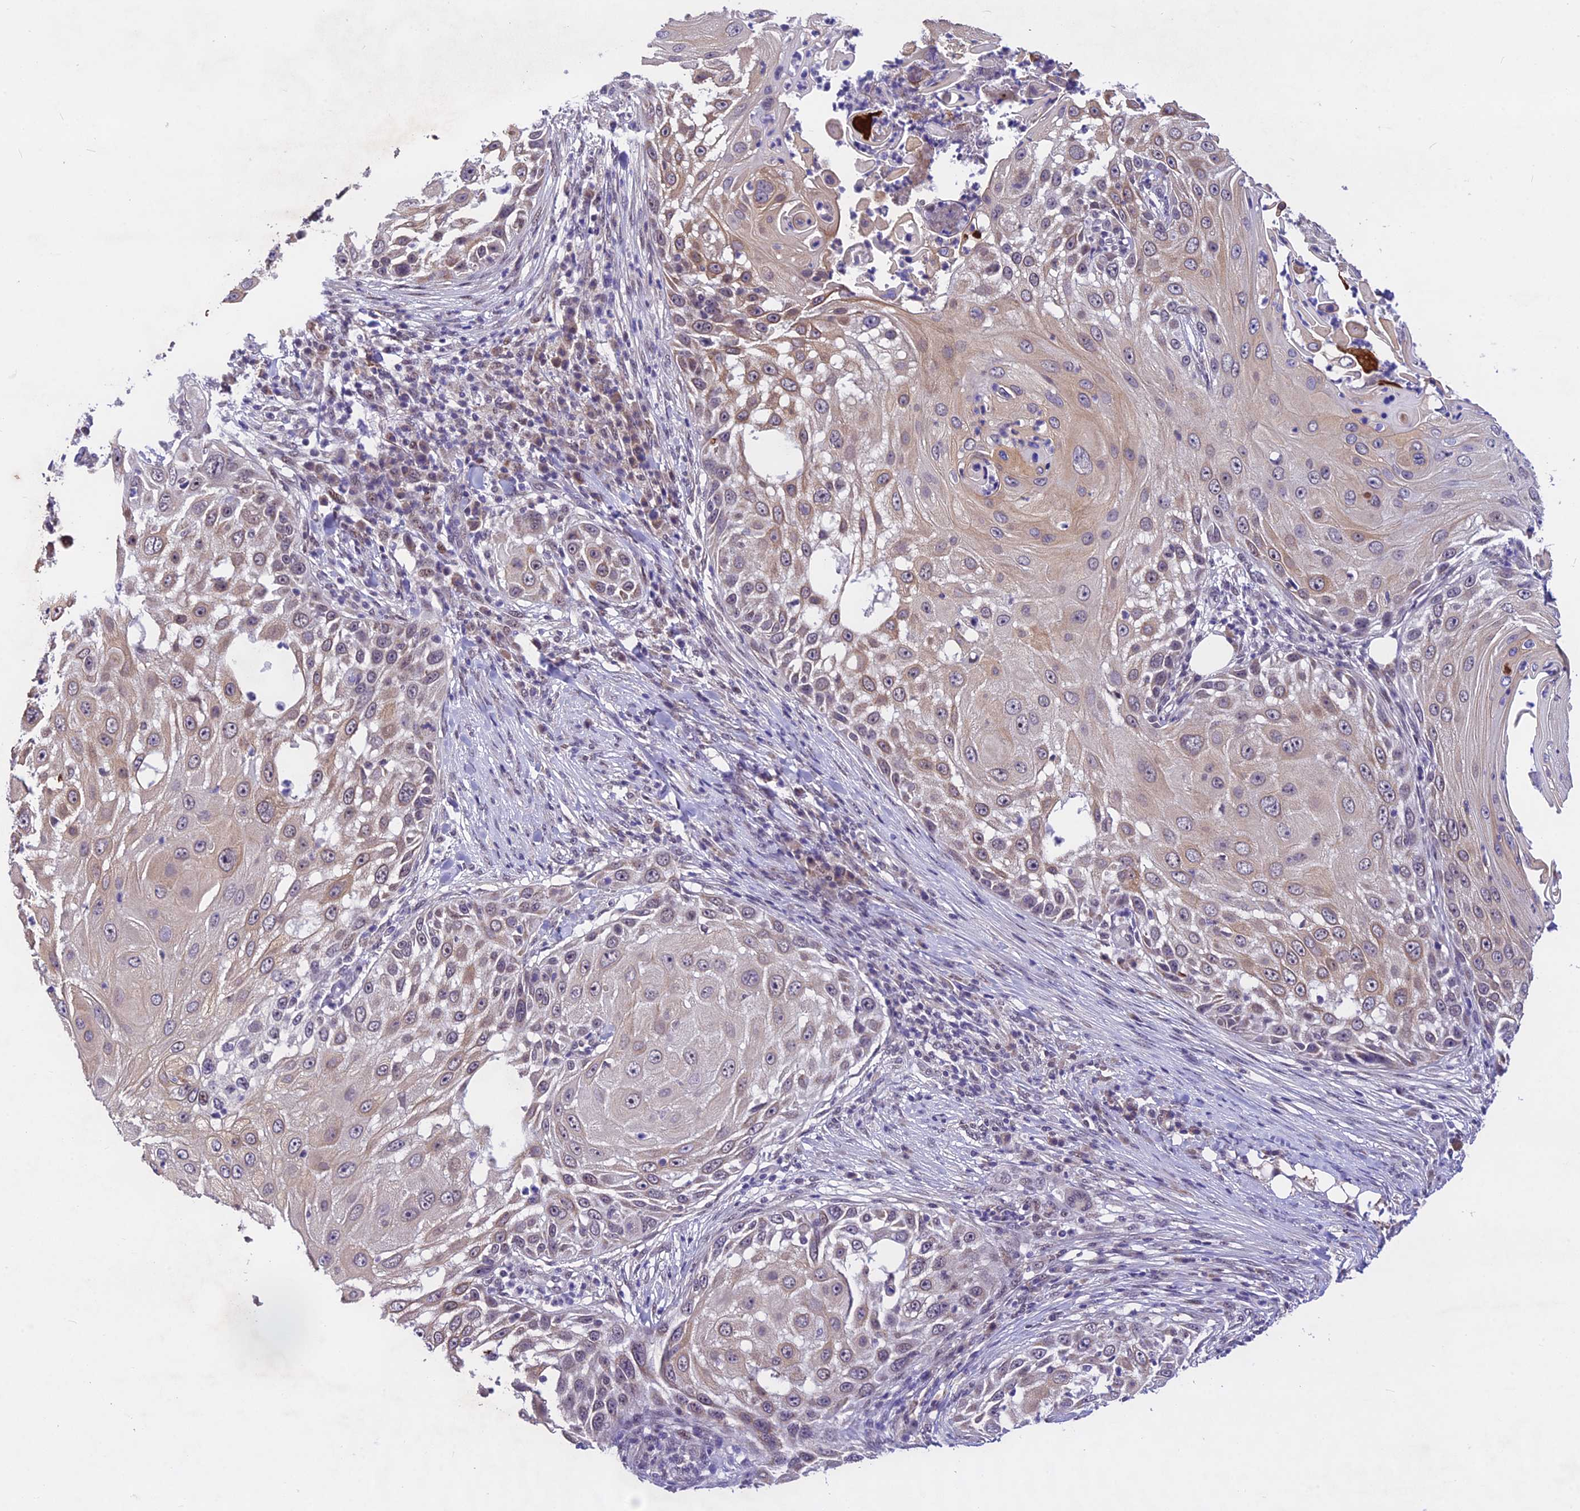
{"staining": {"intensity": "weak", "quantity": "25%-75%", "location": "cytoplasmic/membranous"}, "tissue": "skin cancer", "cell_type": "Tumor cells", "image_type": "cancer", "snomed": [{"axis": "morphology", "description": "Squamous cell carcinoma, NOS"}, {"axis": "topography", "description": "Skin"}], "caption": "Immunohistochemistry (IHC) of human skin cancer shows low levels of weak cytoplasmic/membranous expression in about 25%-75% of tumor cells.", "gene": "CARS2", "patient": {"sex": "female", "age": 44}}